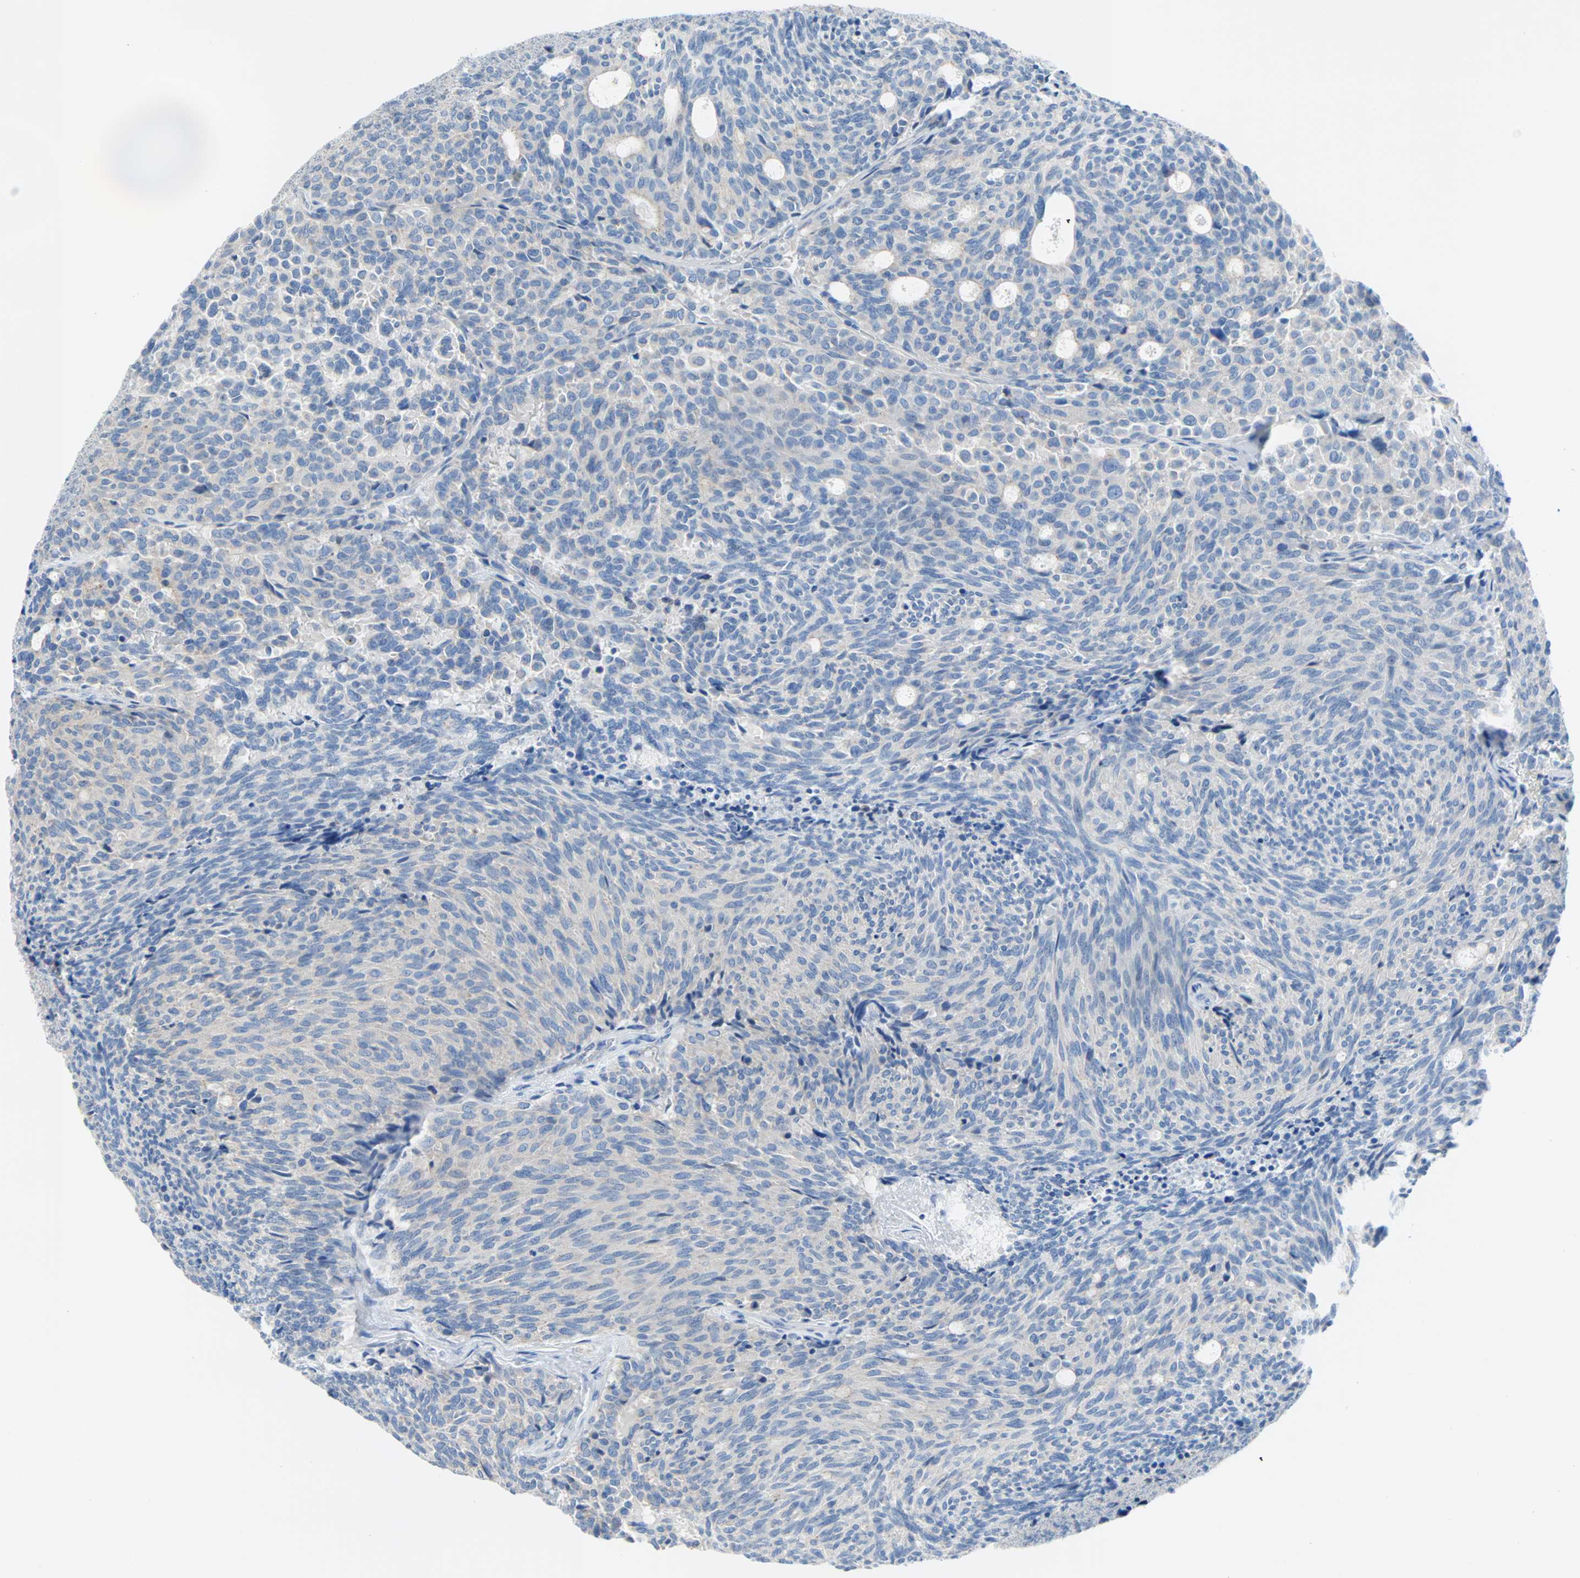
{"staining": {"intensity": "negative", "quantity": "none", "location": "none"}, "tissue": "carcinoid", "cell_type": "Tumor cells", "image_type": "cancer", "snomed": [{"axis": "morphology", "description": "Carcinoid, malignant, NOS"}, {"axis": "topography", "description": "Pancreas"}], "caption": "DAB immunohistochemical staining of carcinoid (malignant) demonstrates no significant positivity in tumor cells.", "gene": "PDPN", "patient": {"sex": "female", "age": 54}}